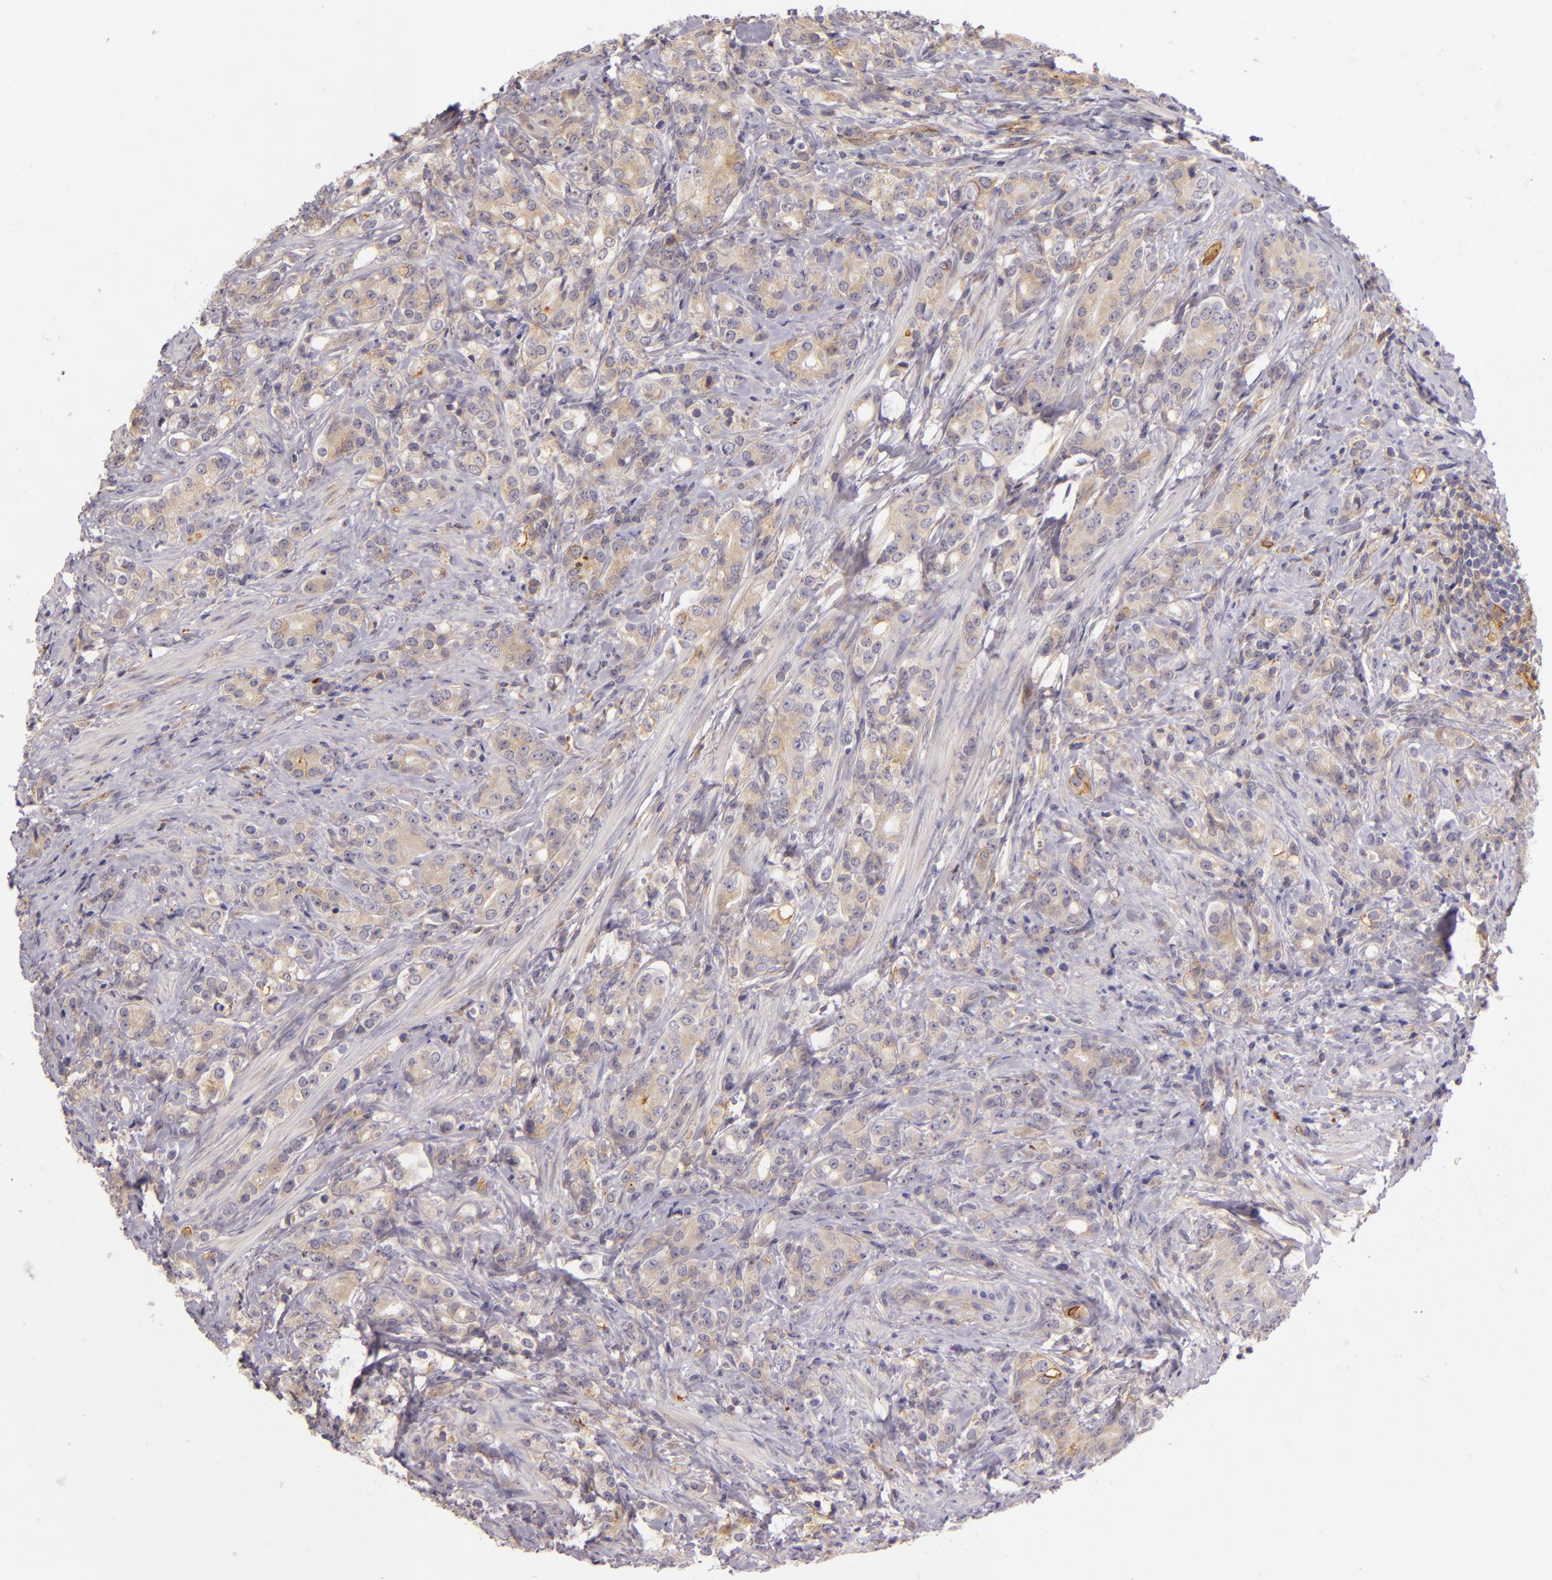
{"staining": {"intensity": "weak", "quantity": ">75%", "location": "cytoplasmic/membranous"}, "tissue": "prostate cancer", "cell_type": "Tumor cells", "image_type": "cancer", "snomed": [{"axis": "morphology", "description": "Adenocarcinoma, Medium grade"}, {"axis": "topography", "description": "Prostate"}], "caption": "Immunohistochemical staining of prostate cancer (medium-grade adenocarcinoma) demonstrates low levels of weak cytoplasmic/membranous positivity in approximately >75% of tumor cells.", "gene": "CTSF", "patient": {"sex": "male", "age": 59}}